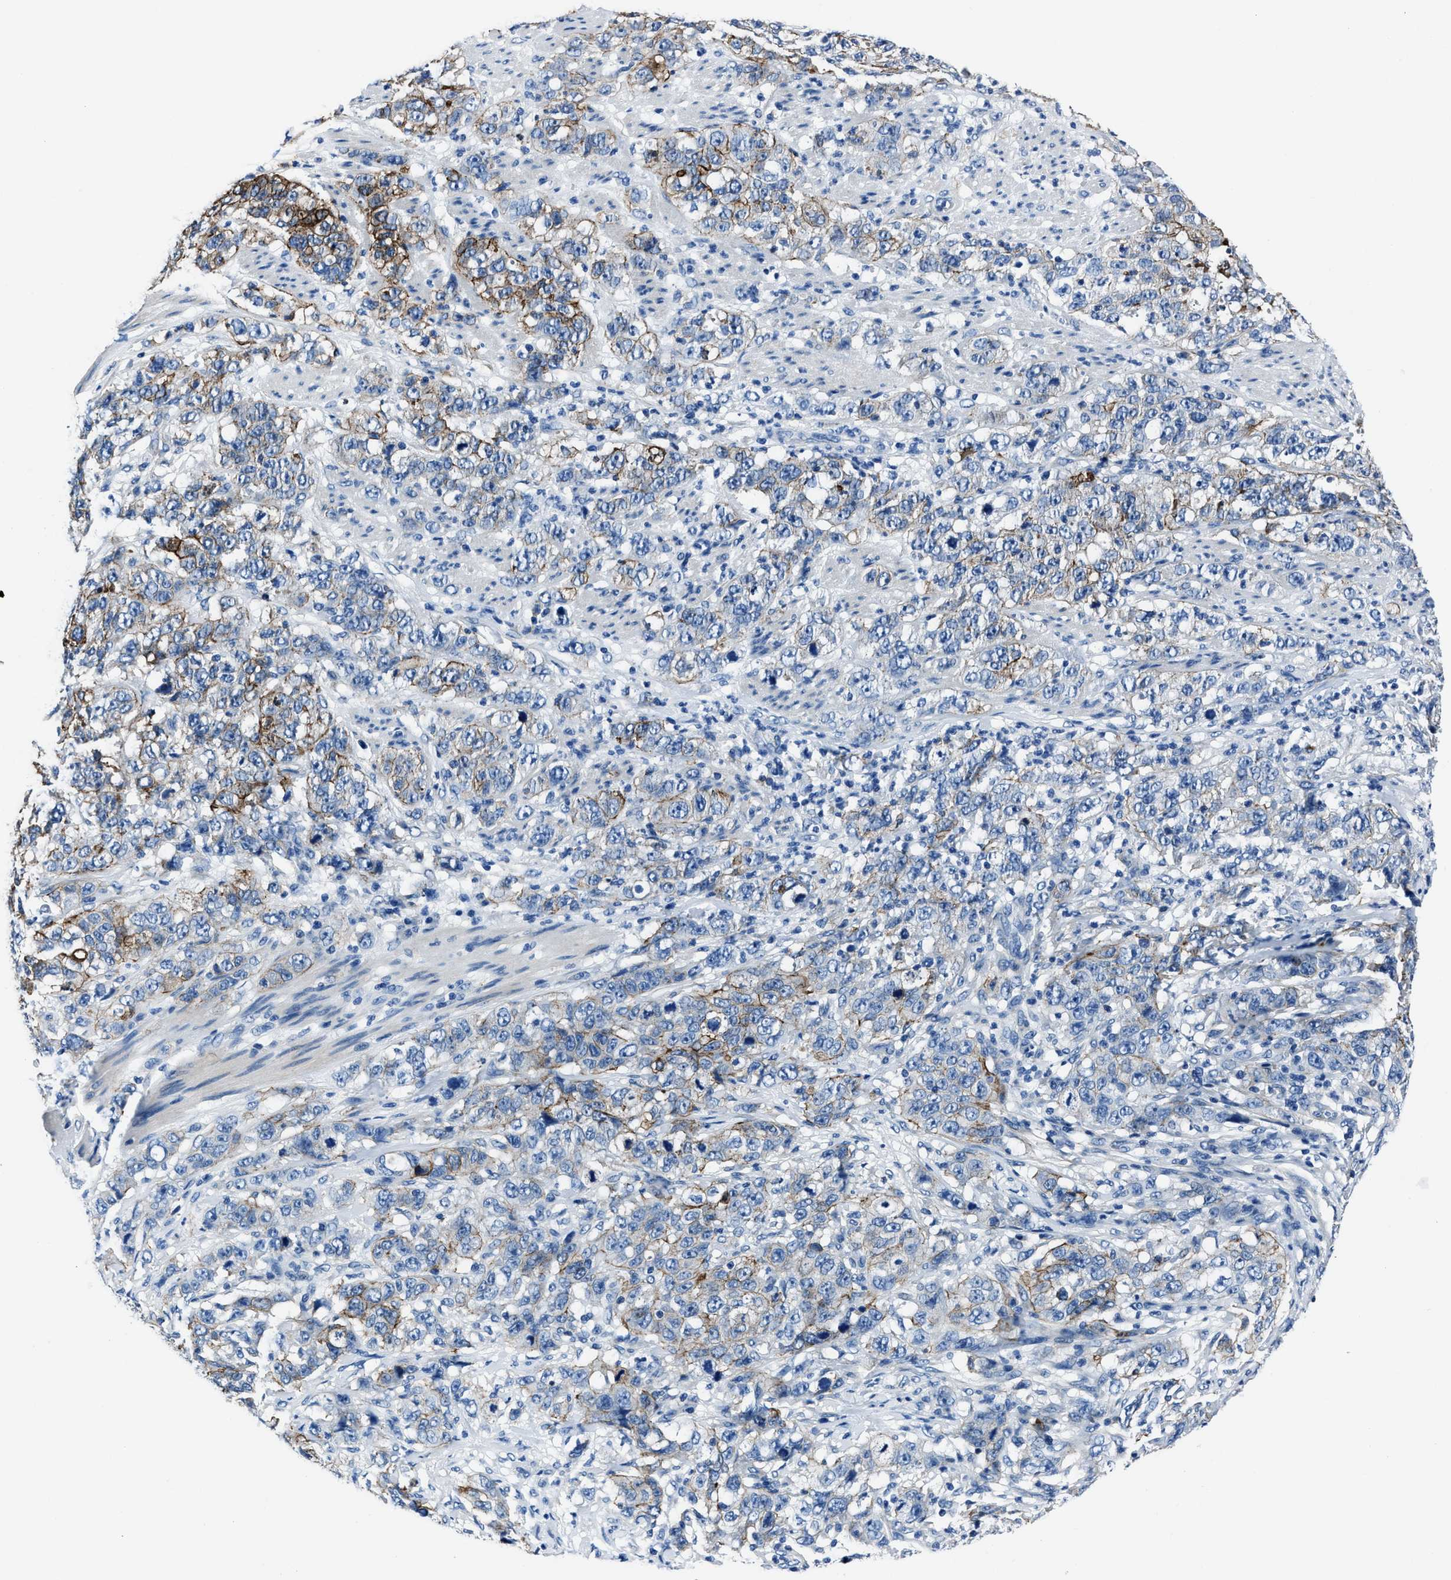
{"staining": {"intensity": "moderate", "quantity": "25%-75%", "location": "cytoplasmic/membranous"}, "tissue": "stomach cancer", "cell_type": "Tumor cells", "image_type": "cancer", "snomed": [{"axis": "morphology", "description": "Adenocarcinoma, NOS"}, {"axis": "topography", "description": "Stomach"}], "caption": "Immunohistochemistry histopathology image of stomach cancer stained for a protein (brown), which exhibits medium levels of moderate cytoplasmic/membranous expression in approximately 25%-75% of tumor cells.", "gene": "LMO7", "patient": {"sex": "male", "age": 48}}